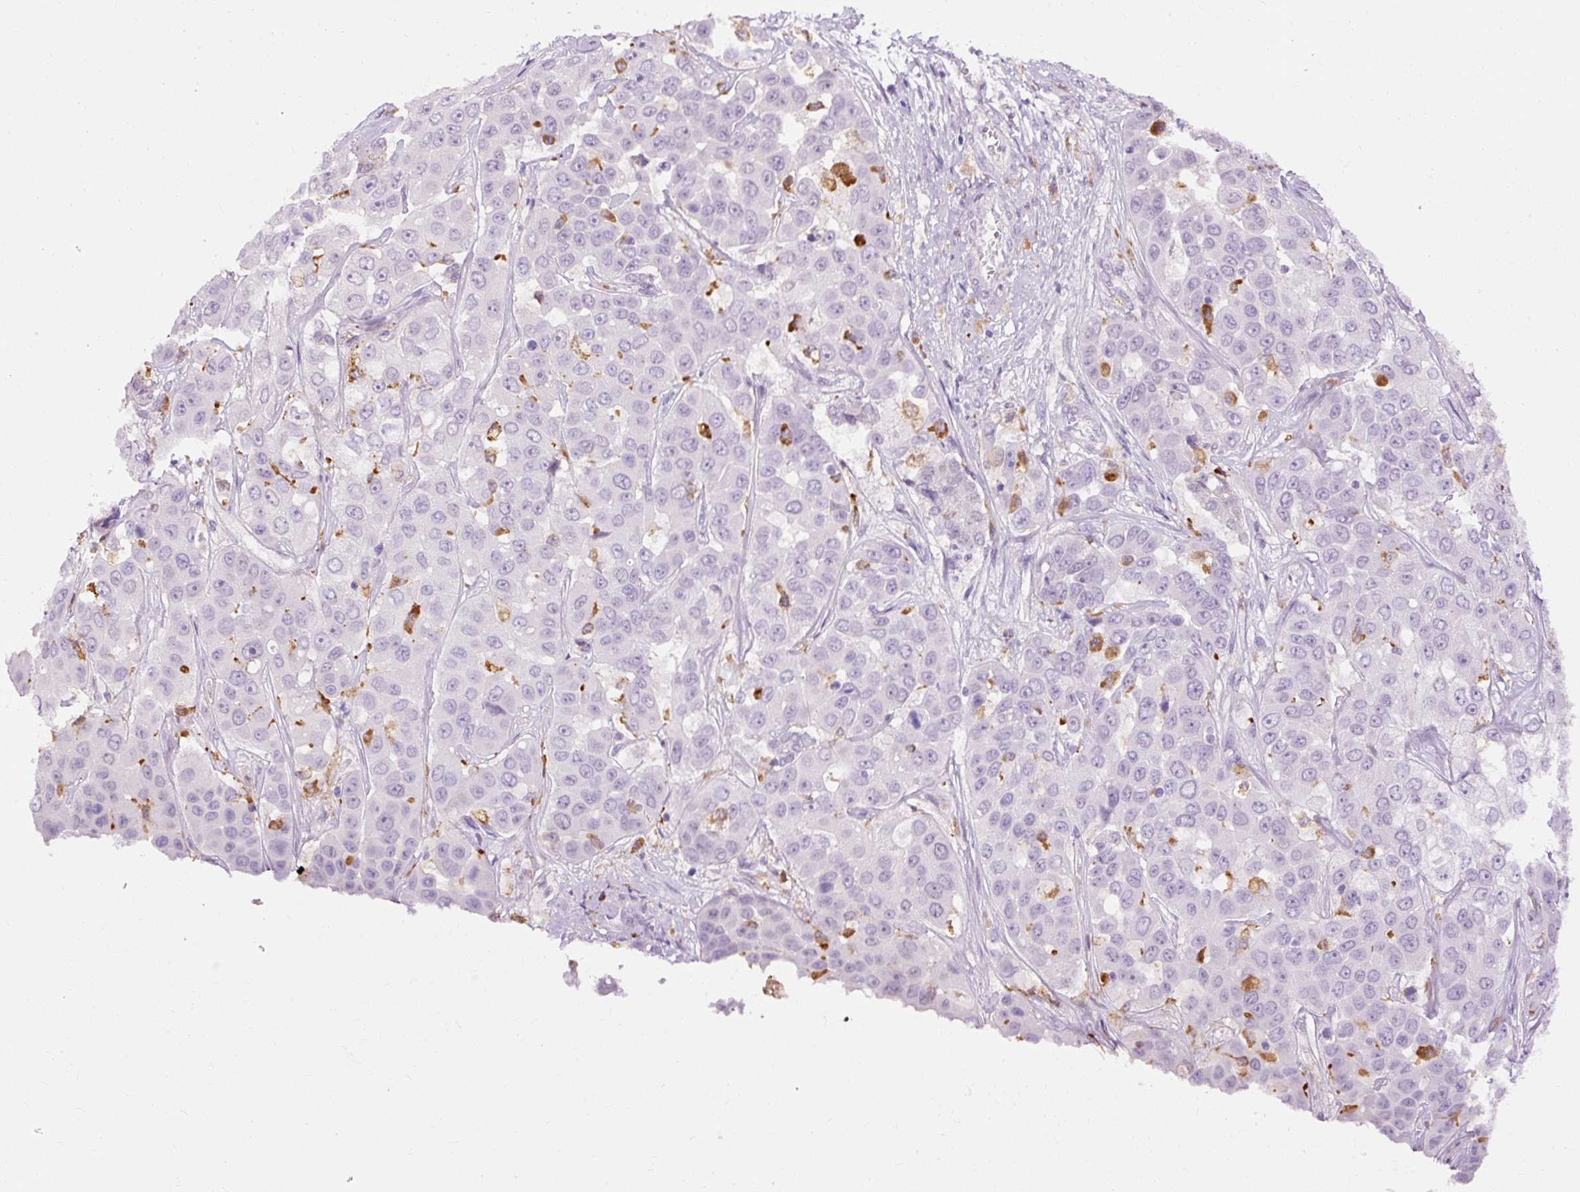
{"staining": {"intensity": "negative", "quantity": "none", "location": "none"}, "tissue": "liver cancer", "cell_type": "Tumor cells", "image_type": "cancer", "snomed": [{"axis": "morphology", "description": "Cholangiocarcinoma"}, {"axis": "topography", "description": "Liver"}], "caption": "Immunohistochemistry histopathology image of neoplastic tissue: liver cholangiocarcinoma stained with DAB demonstrates no significant protein staining in tumor cells.", "gene": "LY86", "patient": {"sex": "female", "age": 52}}